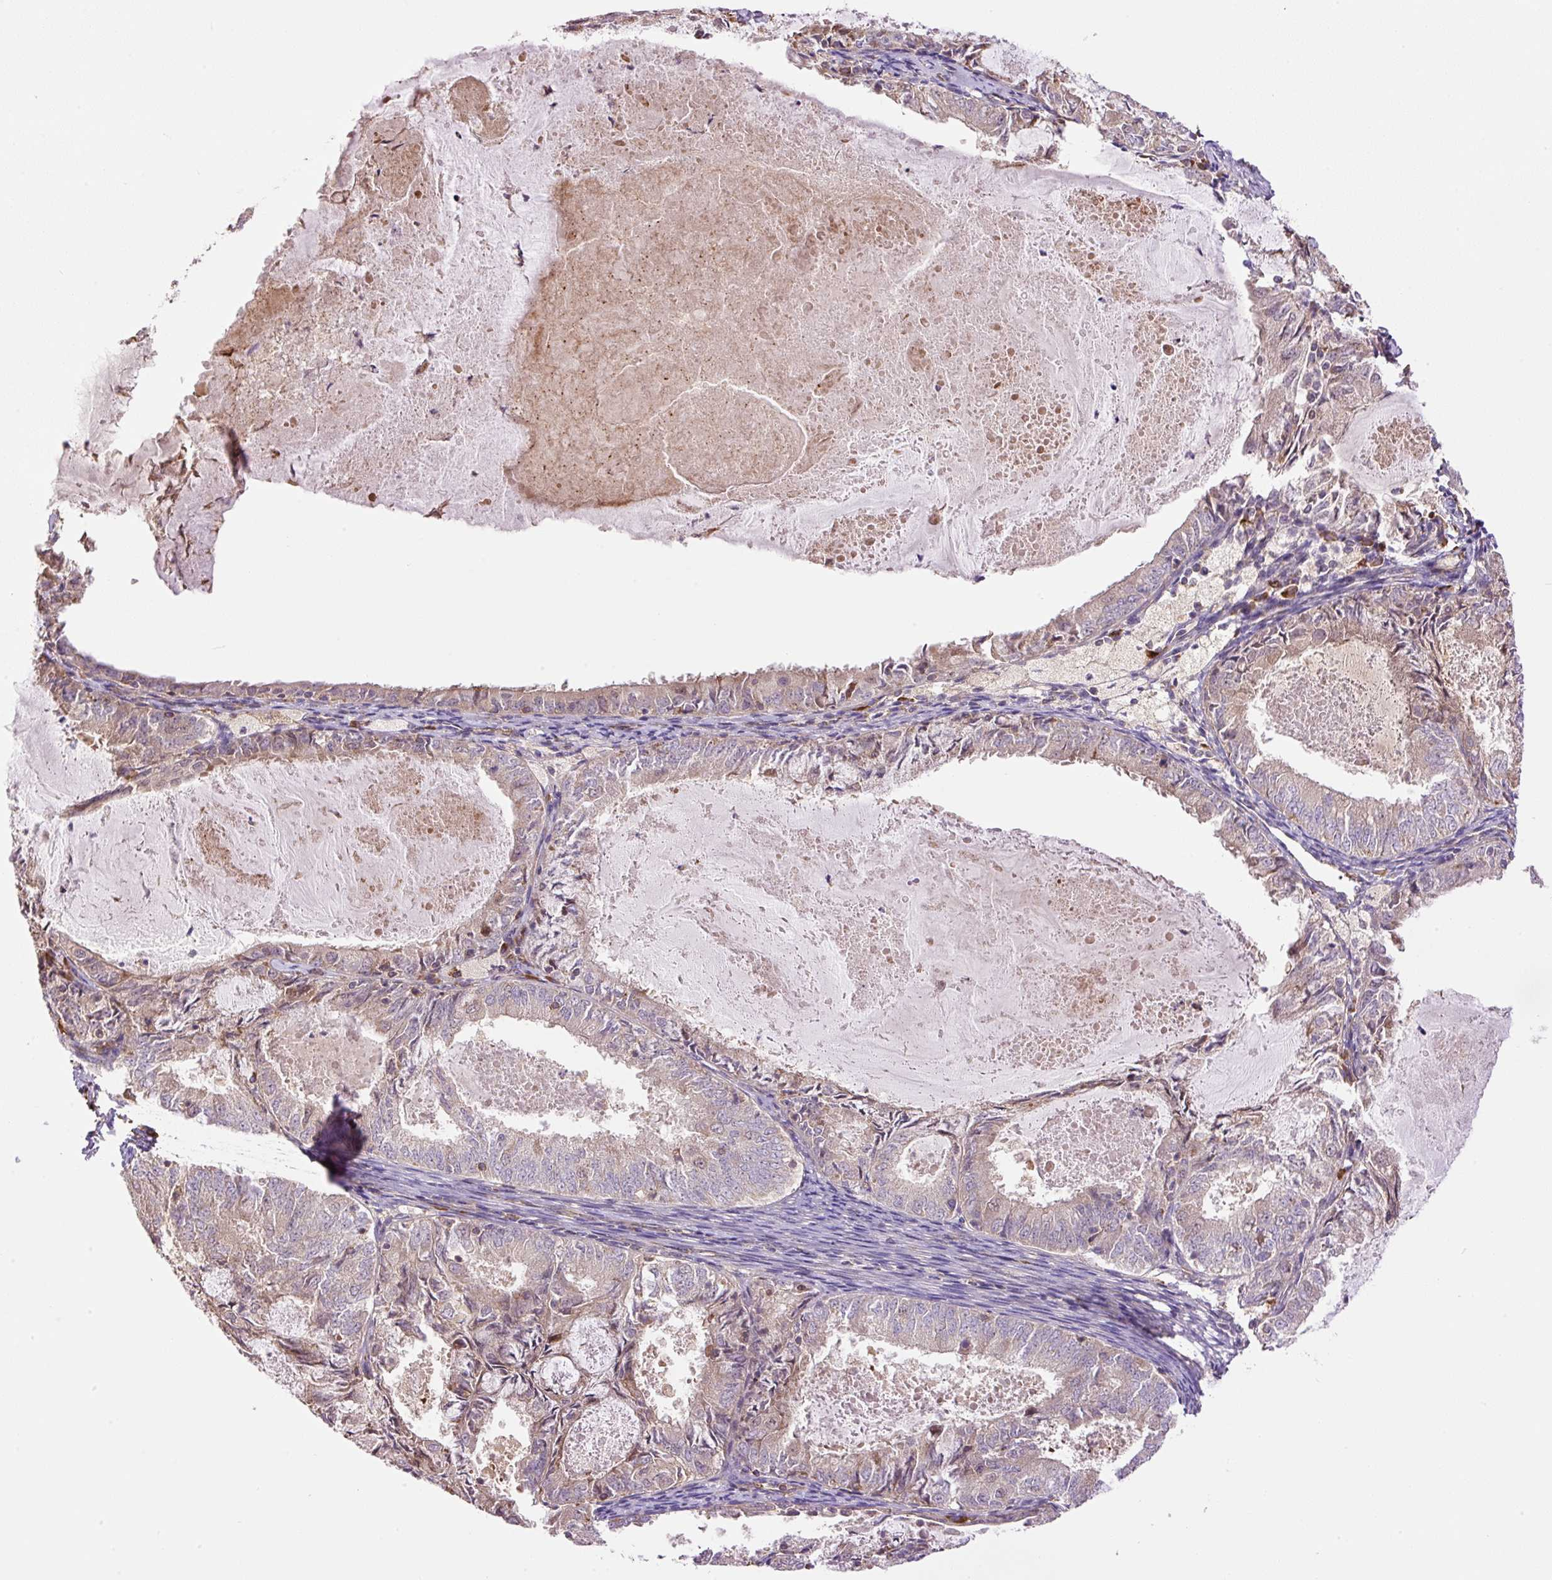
{"staining": {"intensity": "weak", "quantity": "25%-75%", "location": "cytoplasmic/membranous"}, "tissue": "endometrial cancer", "cell_type": "Tumor cells", "image_type": "cancer", "snomed": [{"axis": "morphology", "description": "Adenocarcinoma, NOS"}, {"axis": "topography", "description": "Endometrium"}], "caption": "An immunohistochemistry photomicrograph of neoplastic tissue is shown. Protein staining in brown highlights weak cytoplasmic/membranous positivity in endometrial cancer within tumor cells. Immunohistochemistry stains the protein of interest in brown and the nuclei are stained blue.", "gene": "PPME1", "patient": {"sex": "female", "age": 57}}